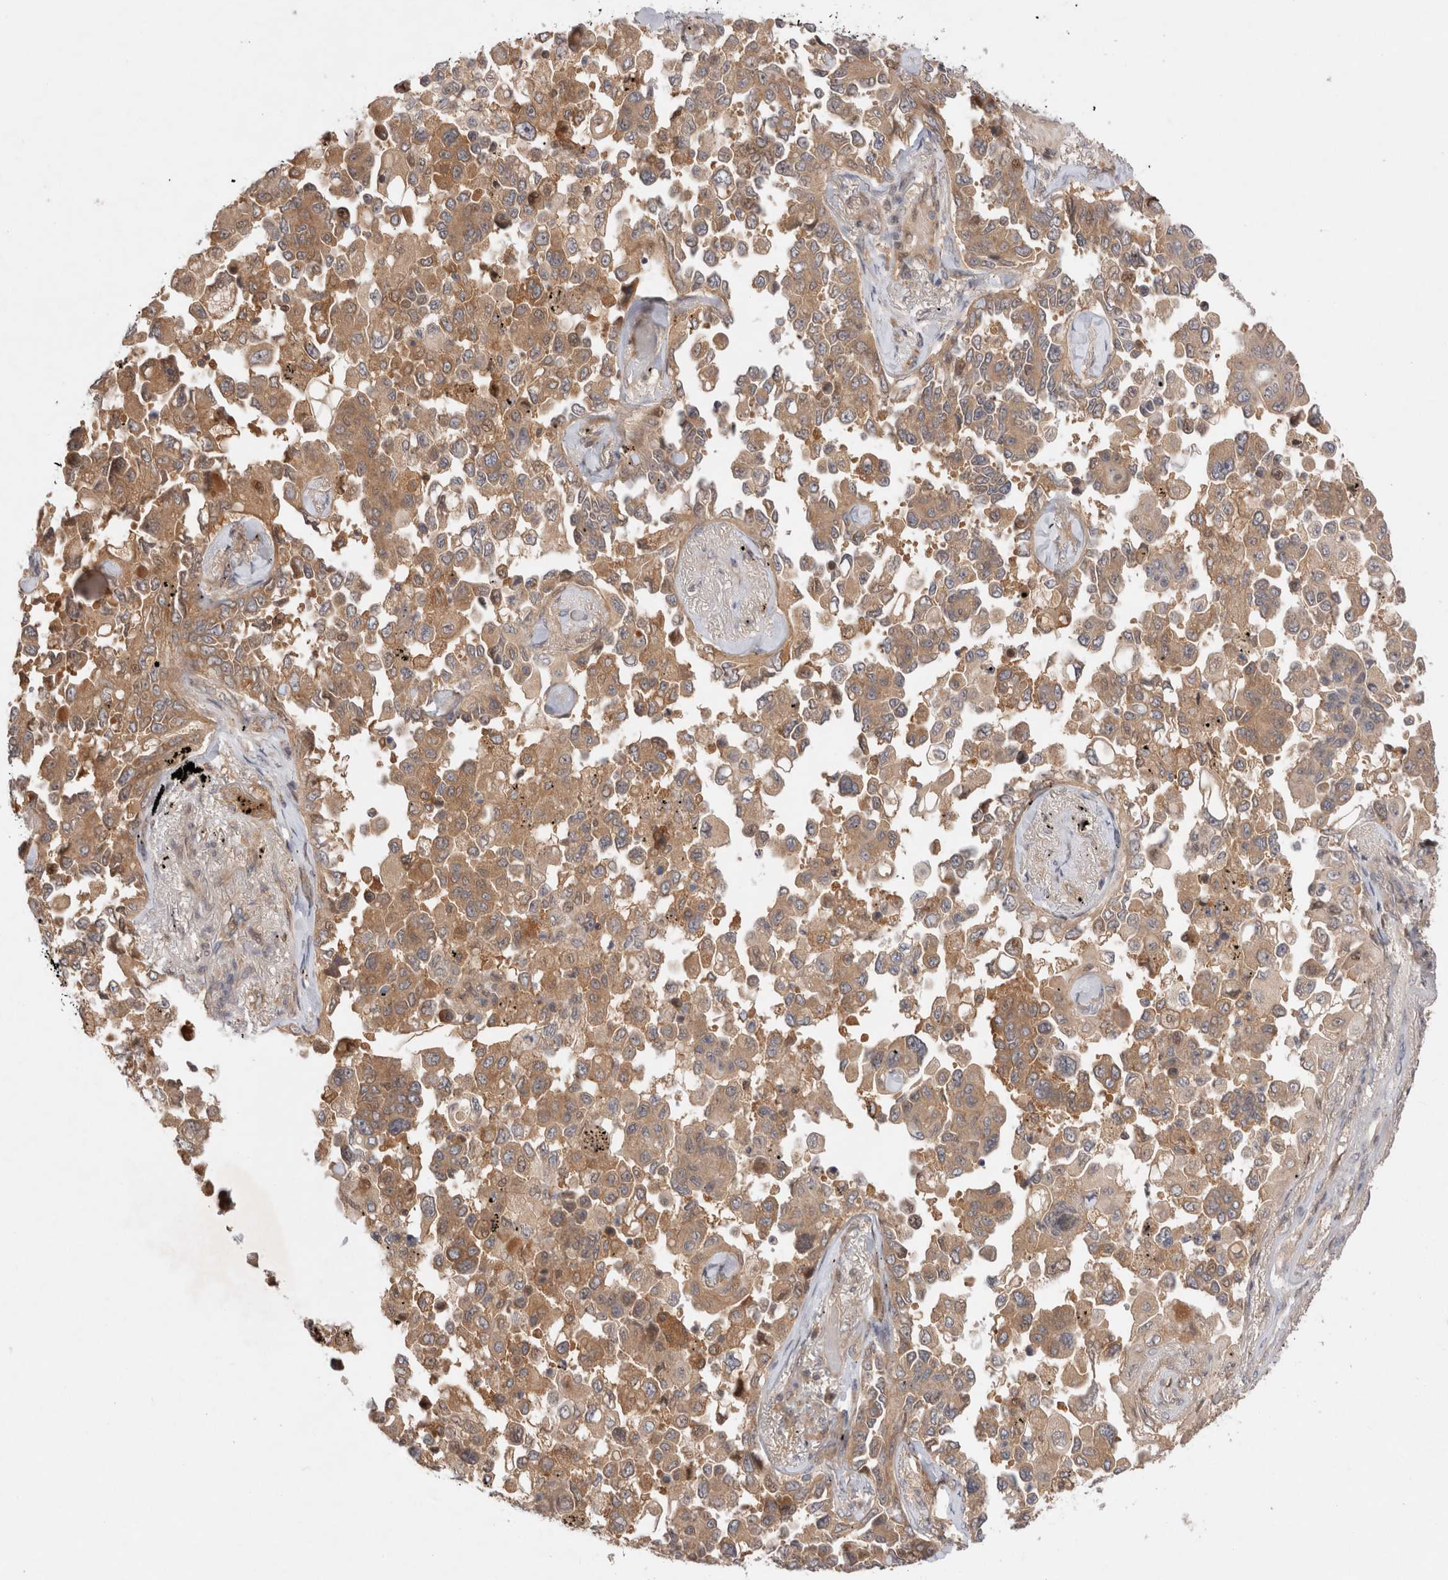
{"staining": {"intensity": "moderate", "quantity": ">75%", "location": "cytoplasmic/membranous"}, "tissue": "lung cancer", "cell_type": "Tumor cells", "image_type": "cancer", "snomed": [{"axis": "morphology", "description": "Adenocarcinoma, NOS"}, {"axis": "topography", "description": "Lung"}], "caption": "The immunohistochemical stain shows moderate cytoplasmic/membranous staining in tumor cells of lung adenocarcinoma tissue.", "gene": "HTT", "patient": {"sex": "female", "age": 67}}